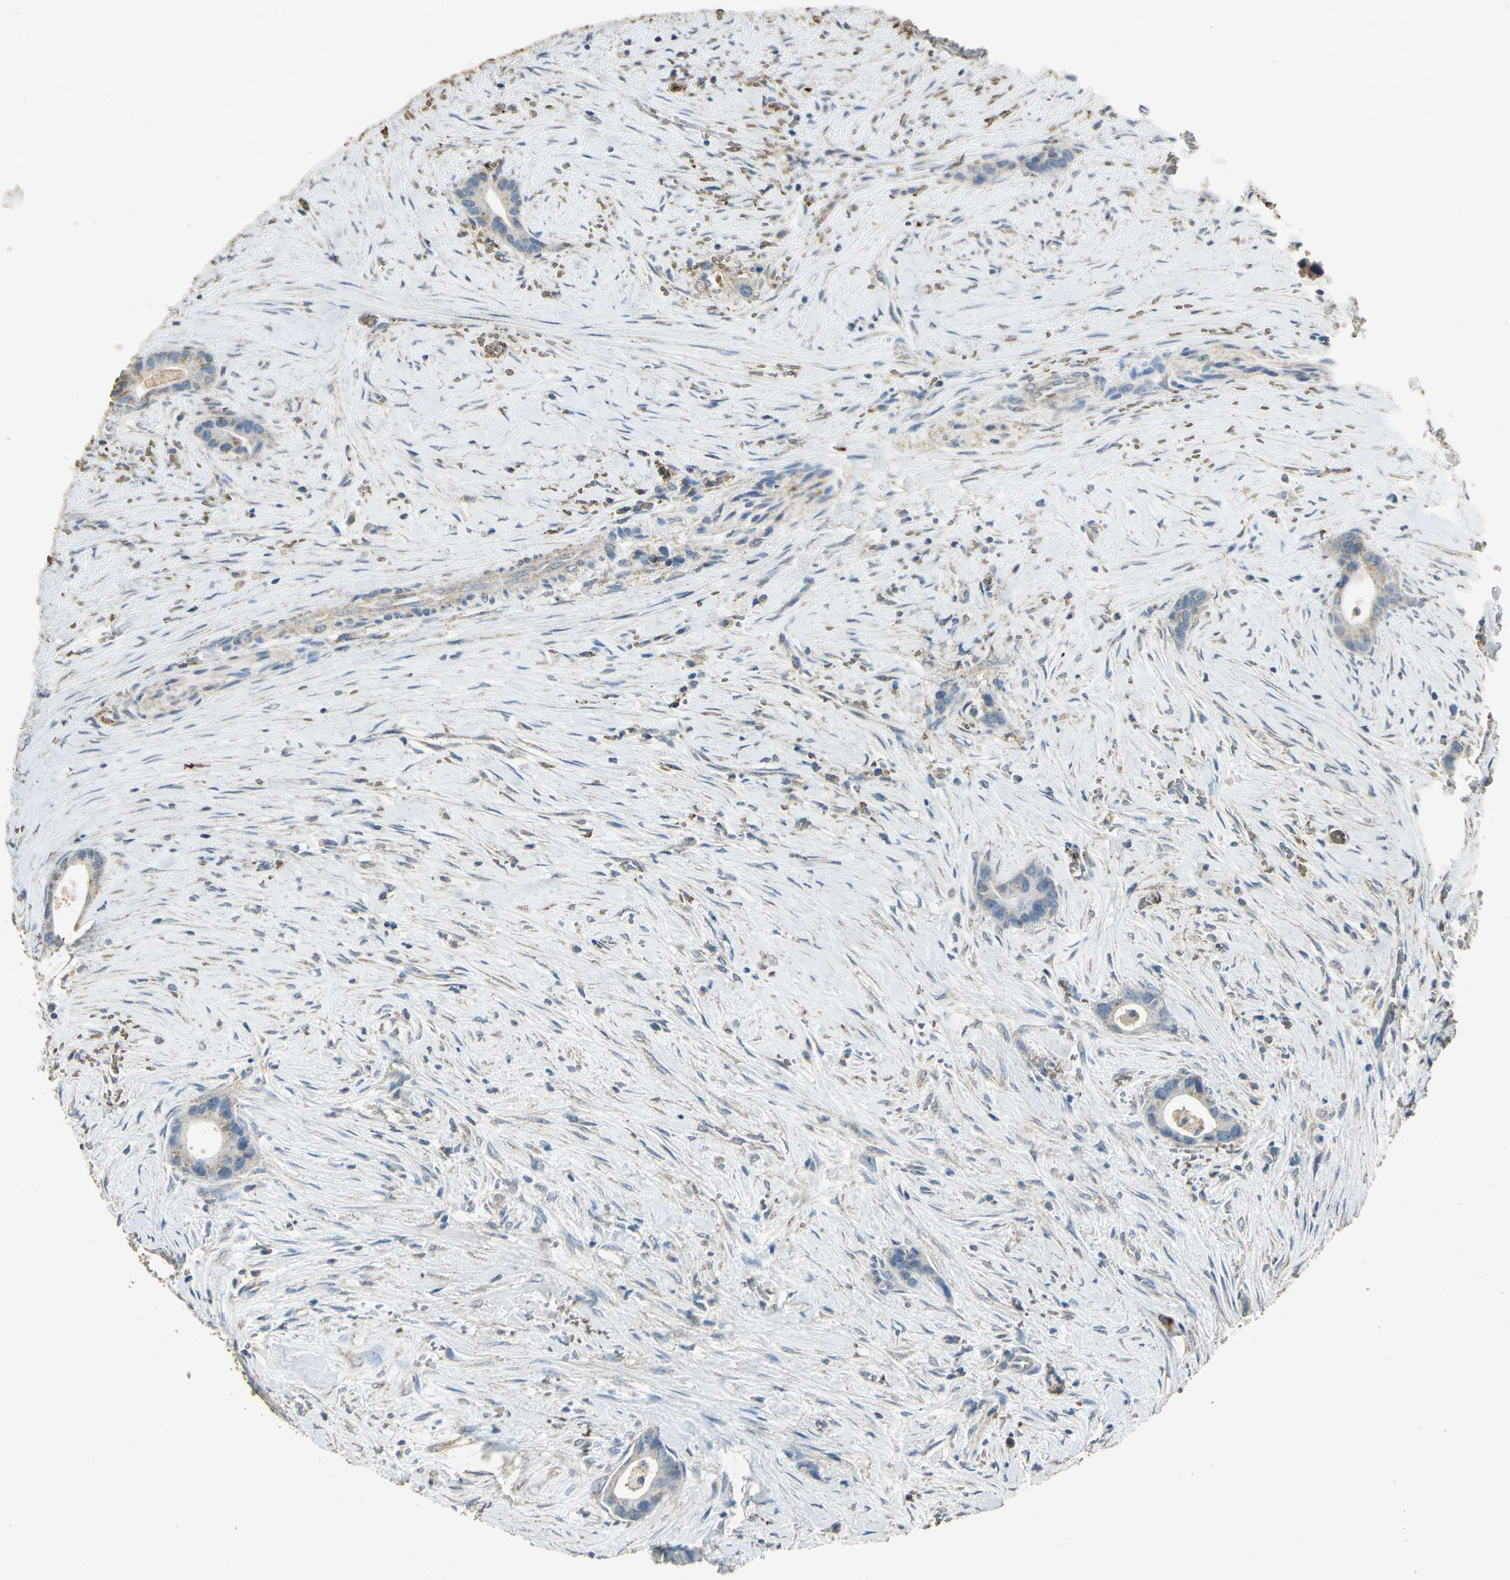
{"staining": {"intensity": "weak", "quantity": "<25%", "location": "cytoplasmic/membranous"}, "tissue": "liver cancer", "cell_type": "Tumor cells", "image_type": "cancer", "snomed": [{"axis": "morphology", "description": "Cholangiocarcinoma"}, {"axis": "topography", "description": "Liver"}], "caption": "Micrograph shows no significant protein positivity in tumor cells of liver cancer.", "gene": "TRAPPC2", "patient": {"sex": "female", "age": 55}}